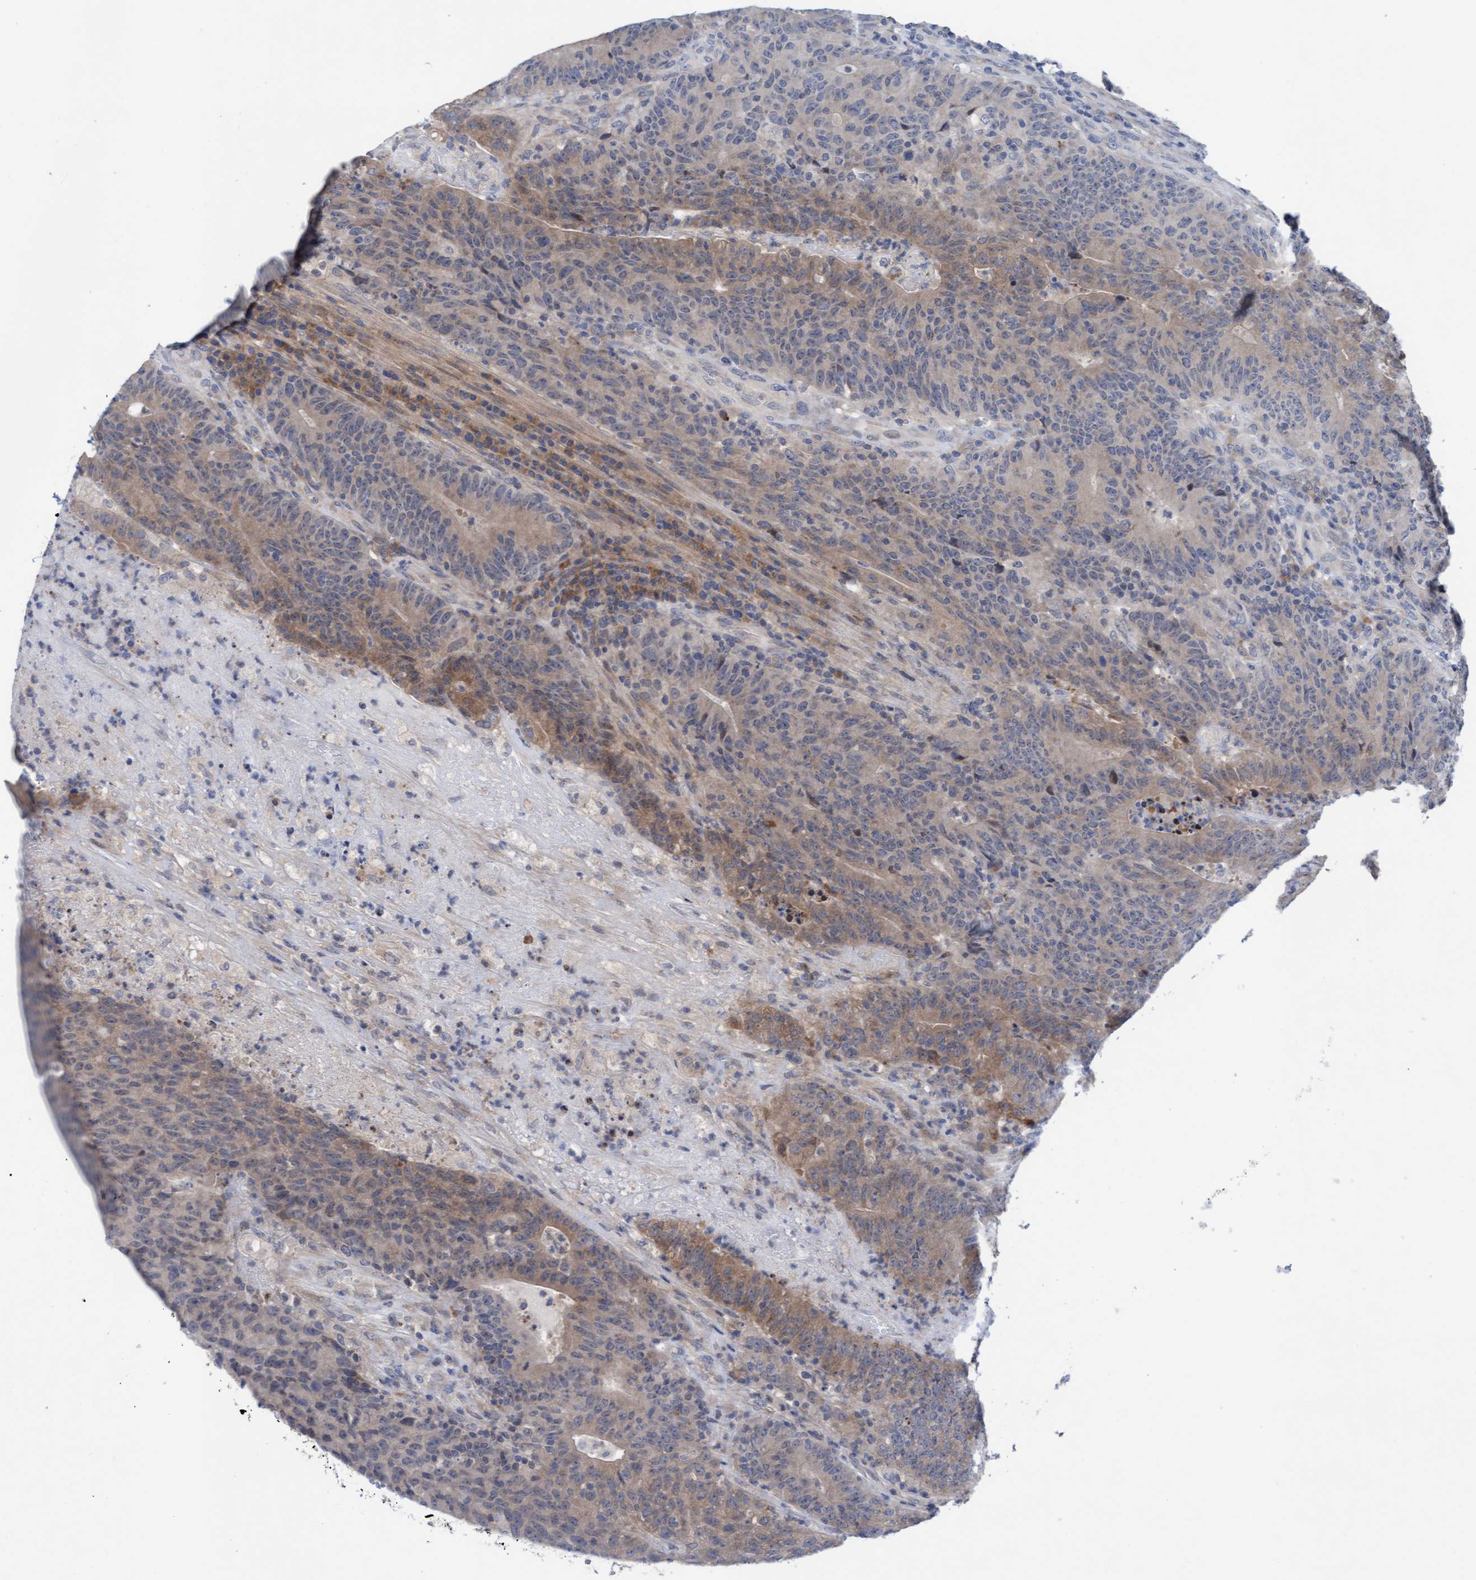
{"staining": {"intensity": "weak", "quantity": "25%-75%", "location": "cytoplasmic/membranous"}, "tissue": "colorectal cancer", "cell_type": "Tumor cells", "image_type": "cancer", "snomed": [{"axis": "morphology", "description": "Normal tissue, NOS"}, {"axis": "morphology", "description": "Adenocarcinoma, NOS"}, {"axis": "topography", "description": "Colon"}], "caption": "Protein analysis of colorectal adenocarcinoma tissue reveals weak cytoplasmic/membranous positivity in approximately 25%-75% of tumor cells.", "gene": "PLCD1", "patient": {"sex": "female", "age": 75}}